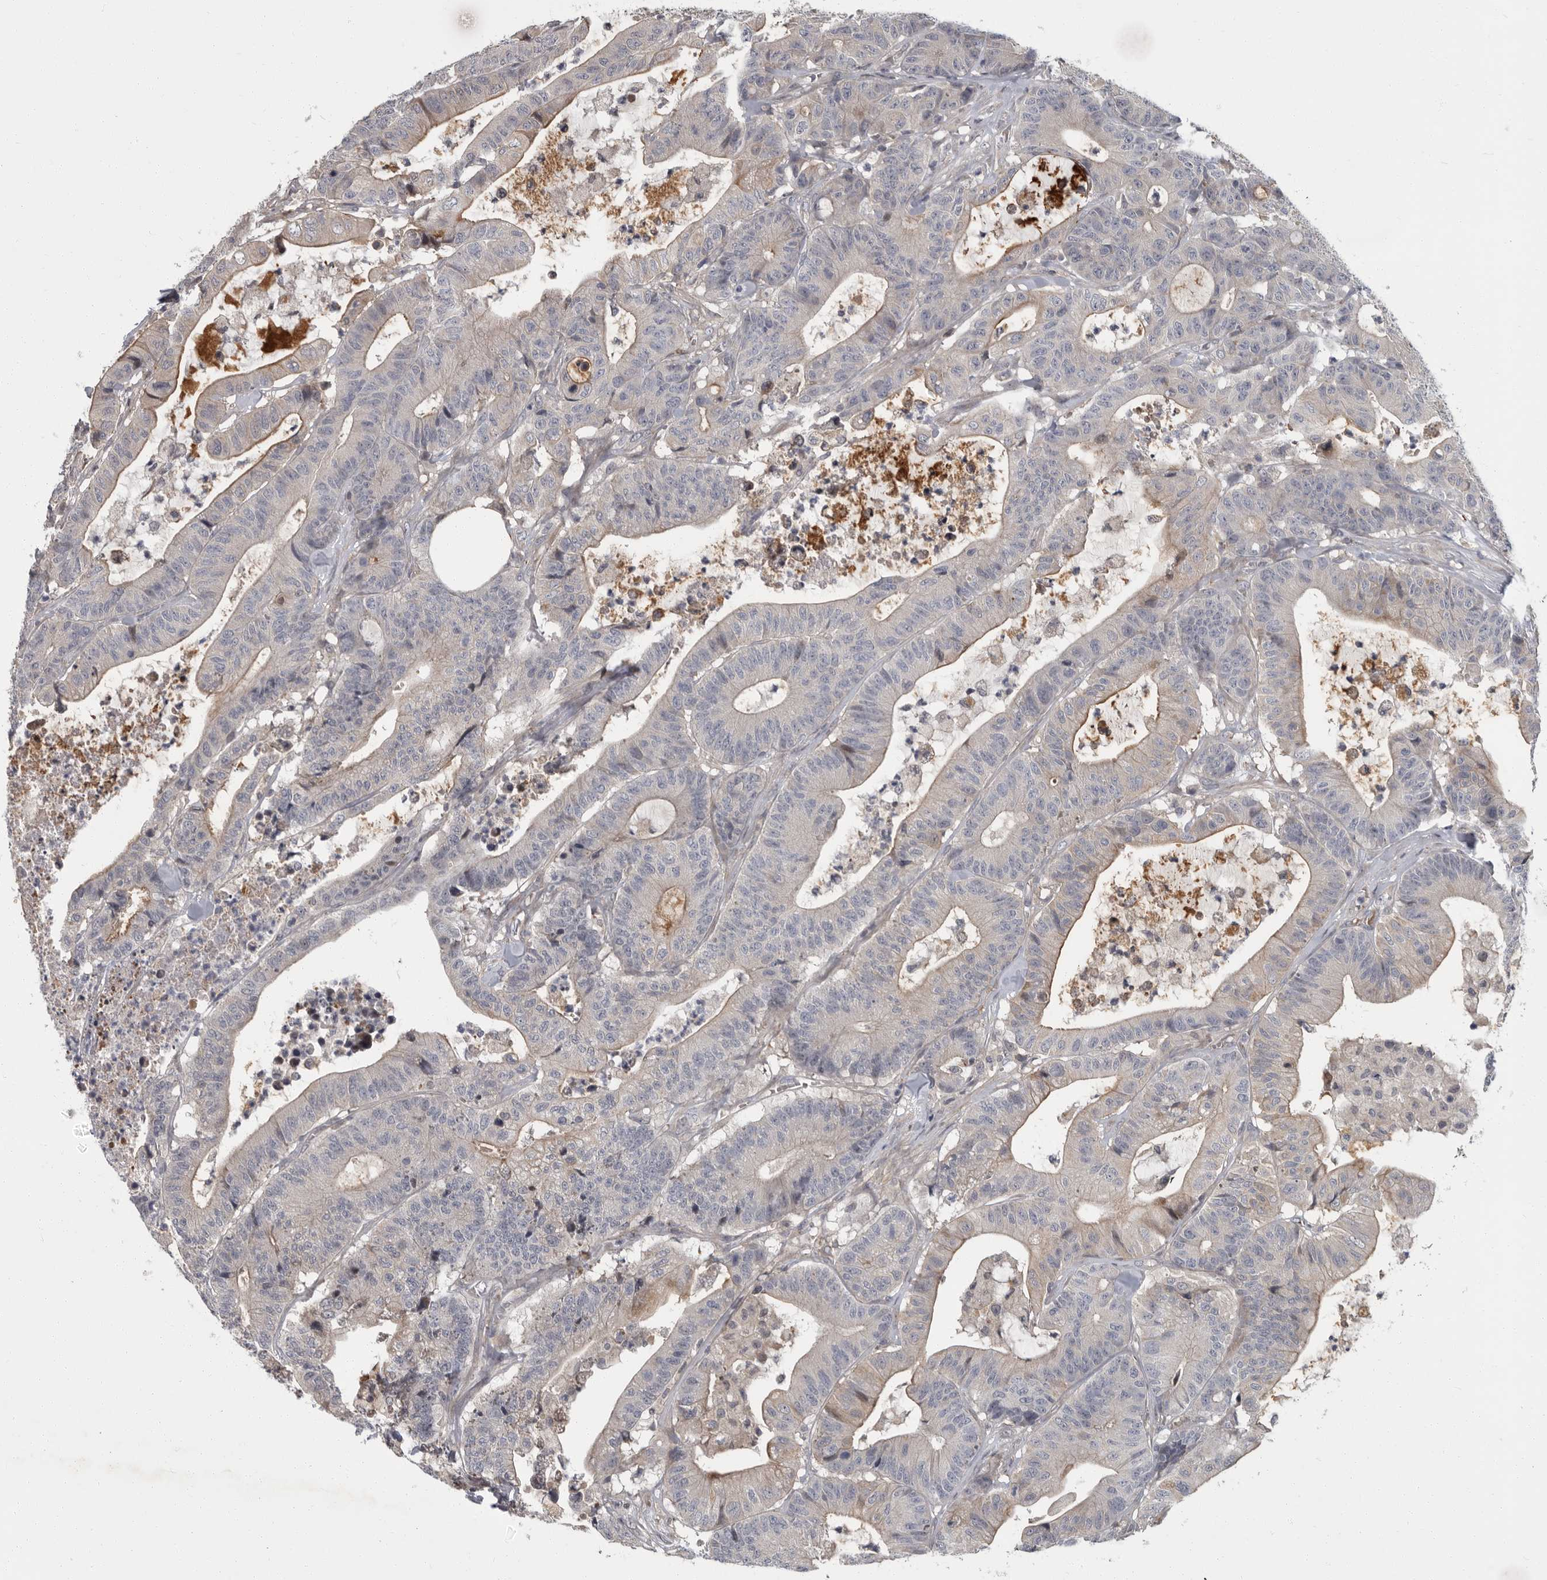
{"staining": {"intensity": "negative", "quantity": "none", "location": "none"}, "tissue": "colorectal cancer", "cell_type": "Tumor cells", "image_type": "cancer", "snomed": [{"axis": "morphology", "description": "Adenocarcinoma, NOS"}, {"axis": "topography", "description": "Colon"}], "caption": "Human colorectal adenocarcinoma stained for a protein using immunohistochemistry displays no positivity in tumor cells.", "gene": "PDE7A", "patient": {"sex": "female", "age": 84}}